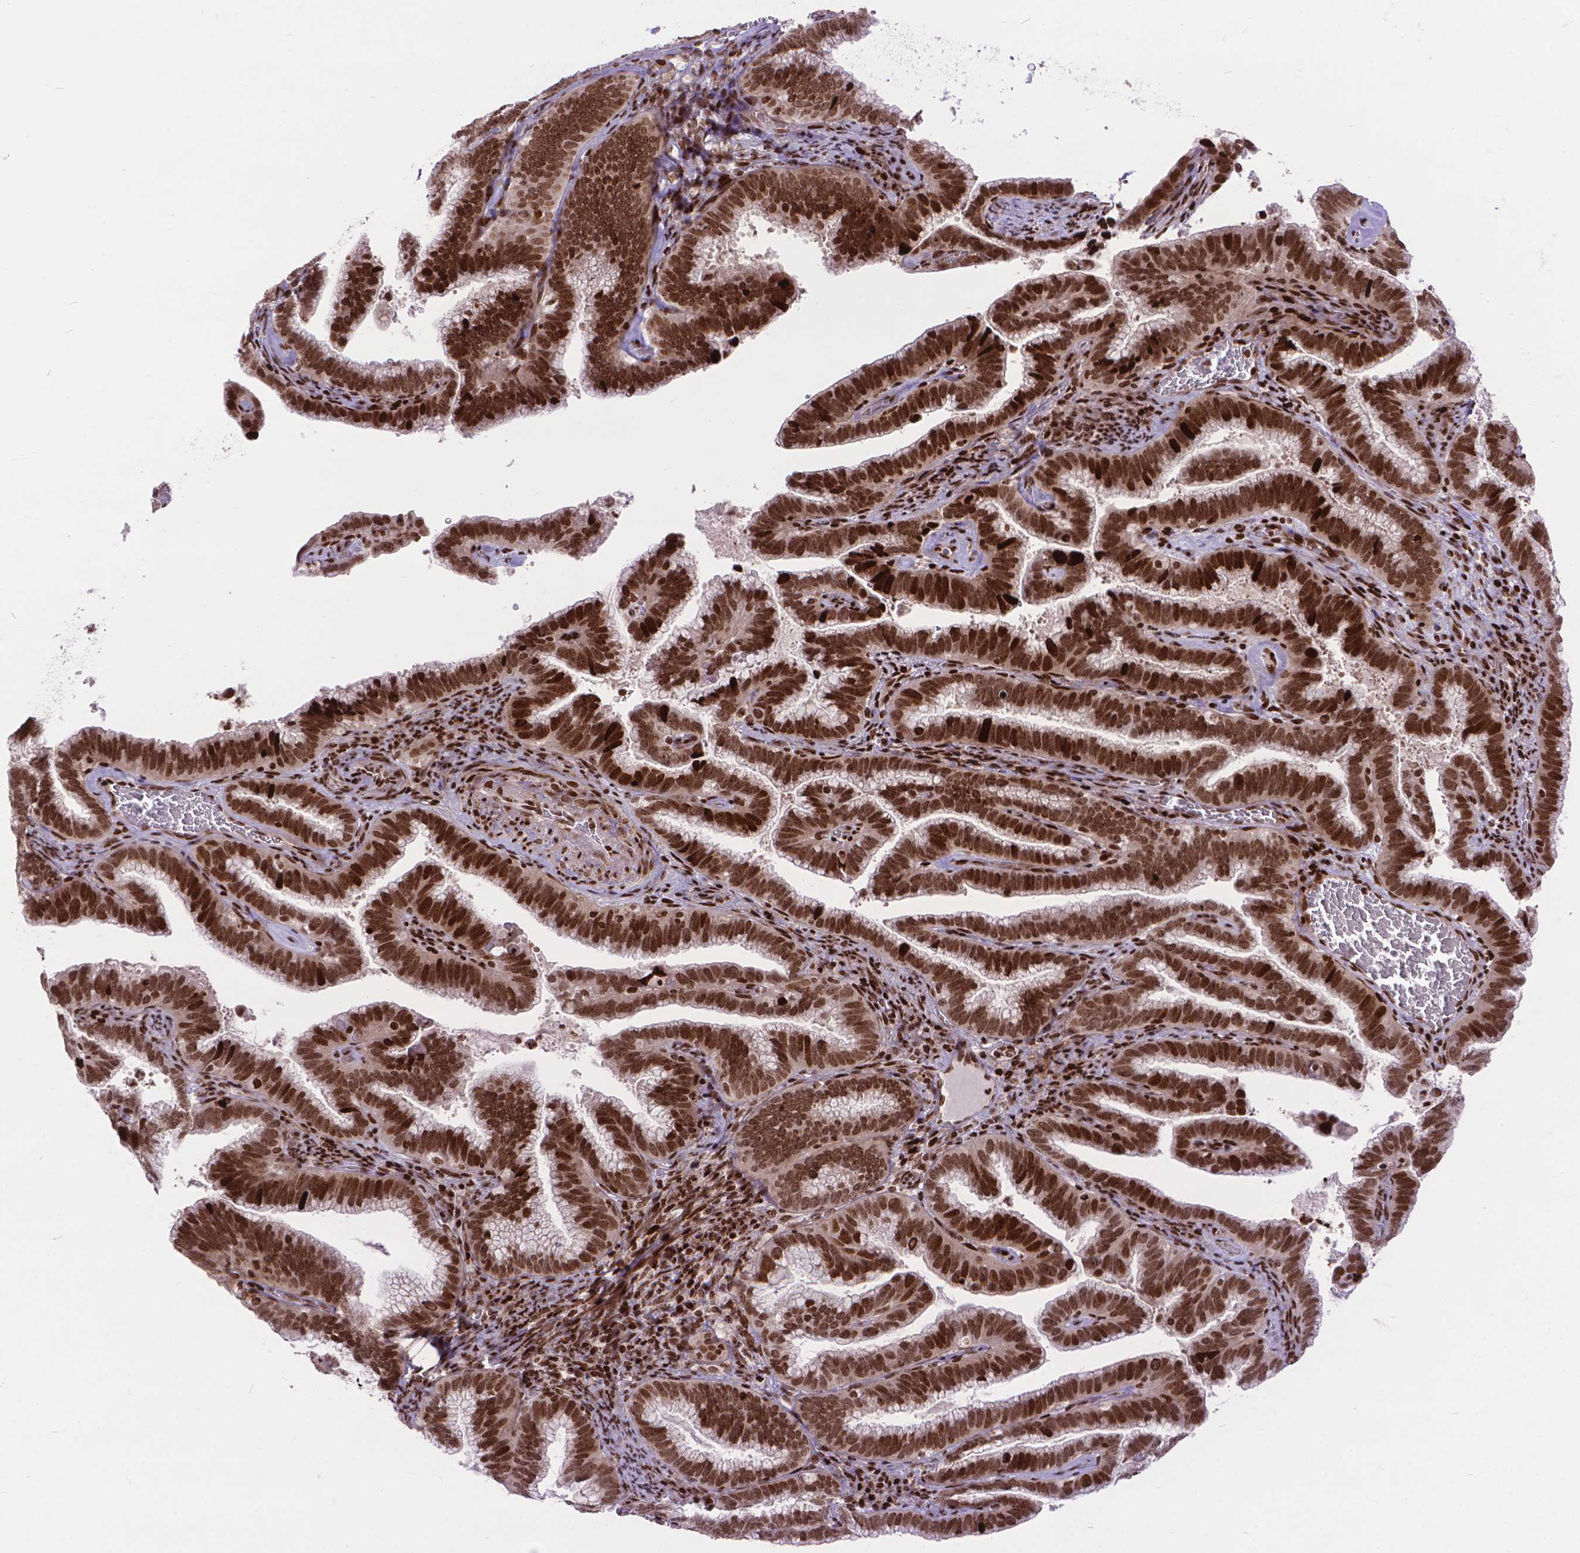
{"staining": {"intensity": "strong", "quantity": ">75%", "location": "nuclear"}, "tissue": "cervical cancer", "cell_type": "Tumor cells", "image_type": "cancer", "snomed": [{"axis": "morphology", "description": "Adenocarcinoma, NOS"}, {"axis": "topography", "description": "Cervix"}], "caption": "IHC histopathology image of neoplastic tissue: cervical adenocarcinoma stained using IHC reveals high levels of strong protein expression localized specifically in the nuclear of tumor cells, appearing as a nuclear brown color.", "gene": "AMER1", "patient": {"sex": "female", "age": 61}}